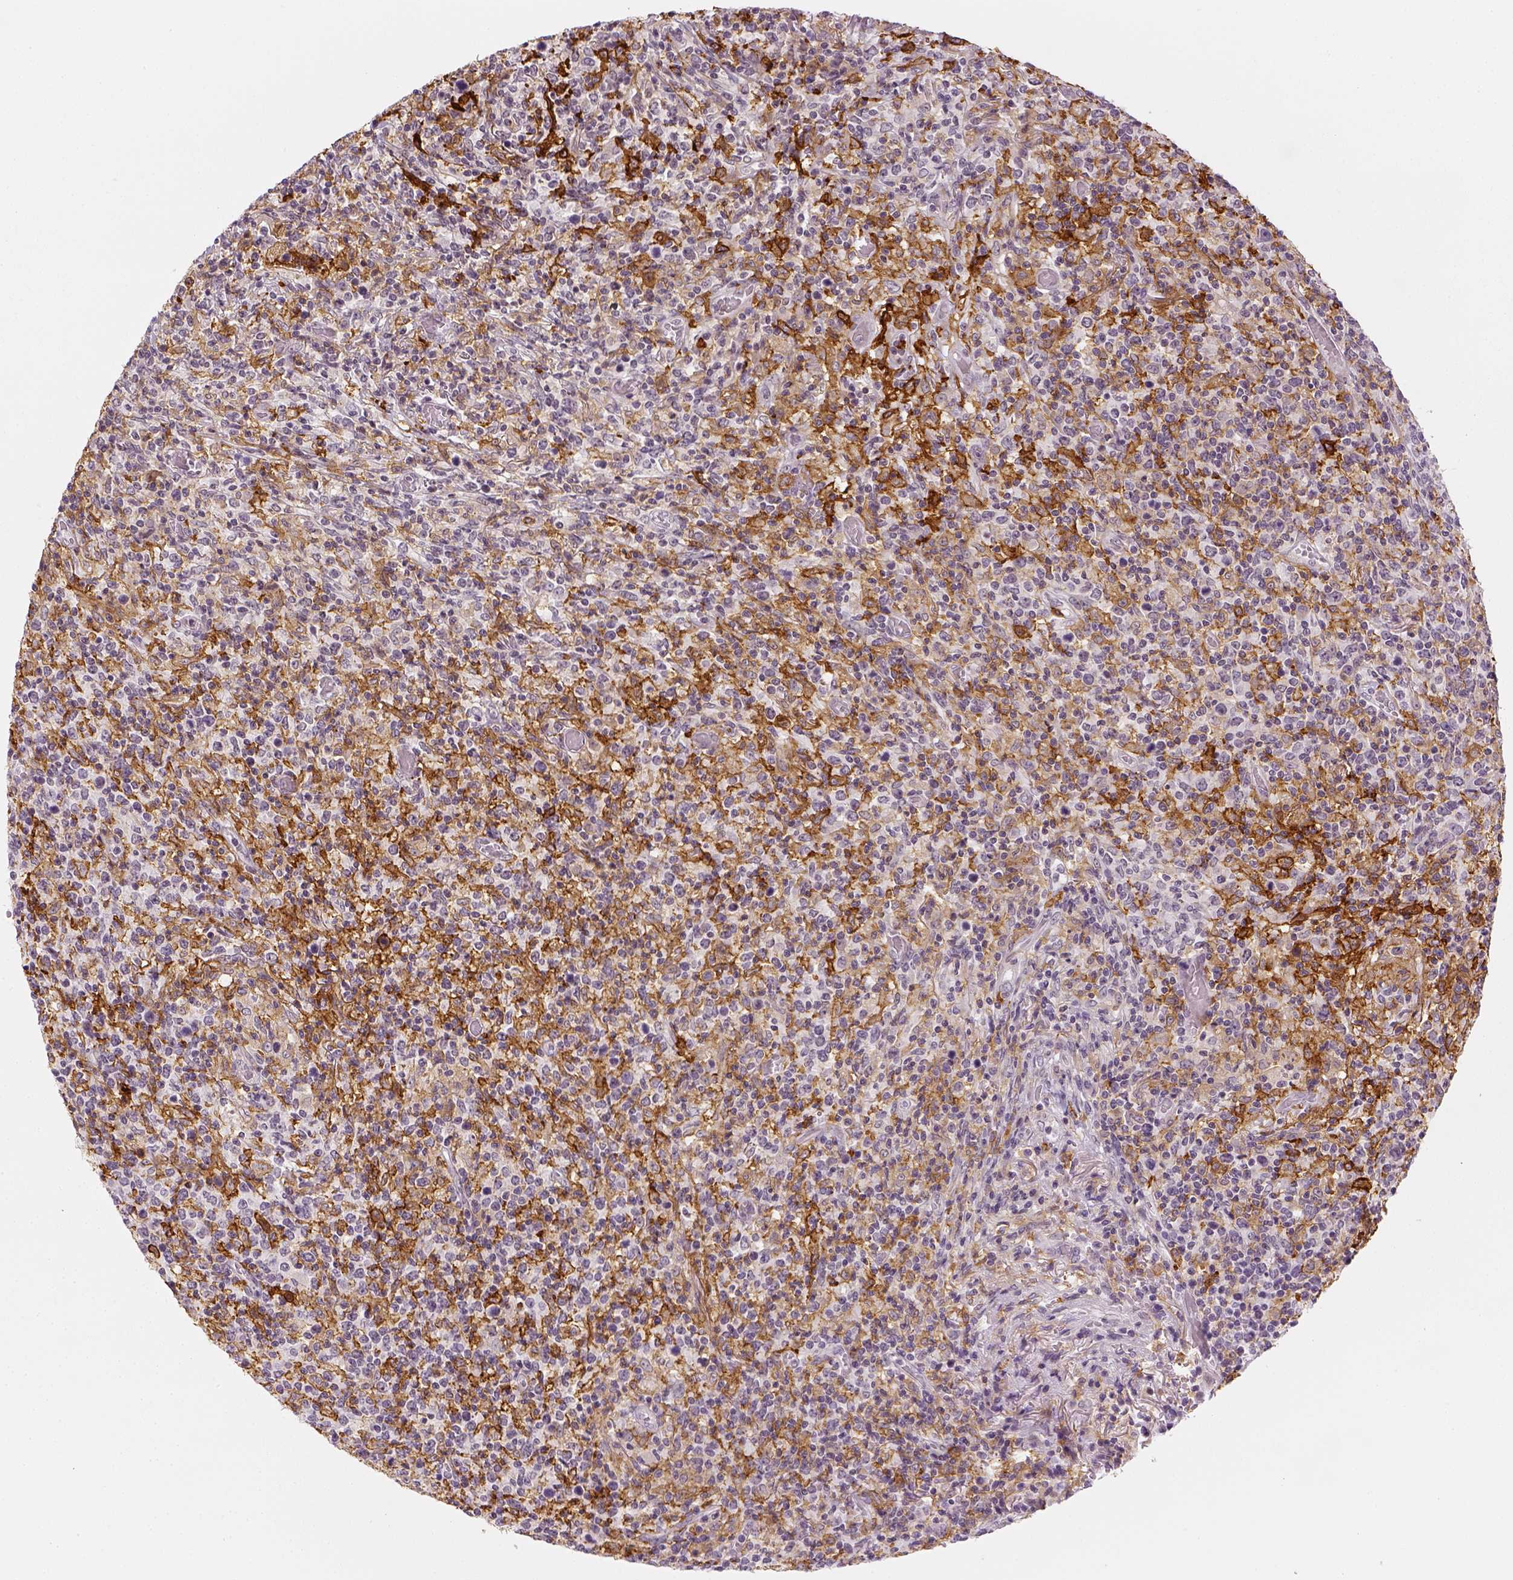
{"staining": {"intensity": "negative", "quantity": "none", "location": "none"}, "tissue": "lymphoma", "cell_type": "Tumor cells", "image_type": "cancer", "snomed": [{"axis": "morphology", "description": "Malignant lymphoma, non-Hodgkin's type, High grade"}, {"axis": "topography", "description": "Lung"}], "caption": "IHC photomicrograph of human malignant lymphoma, non-Hodgkin's type (high-grade) stained for a protein (brown), which displays no expression in tumor cells.", "gene": "CD14", "patient": {"sex": "male", "age": 79}}